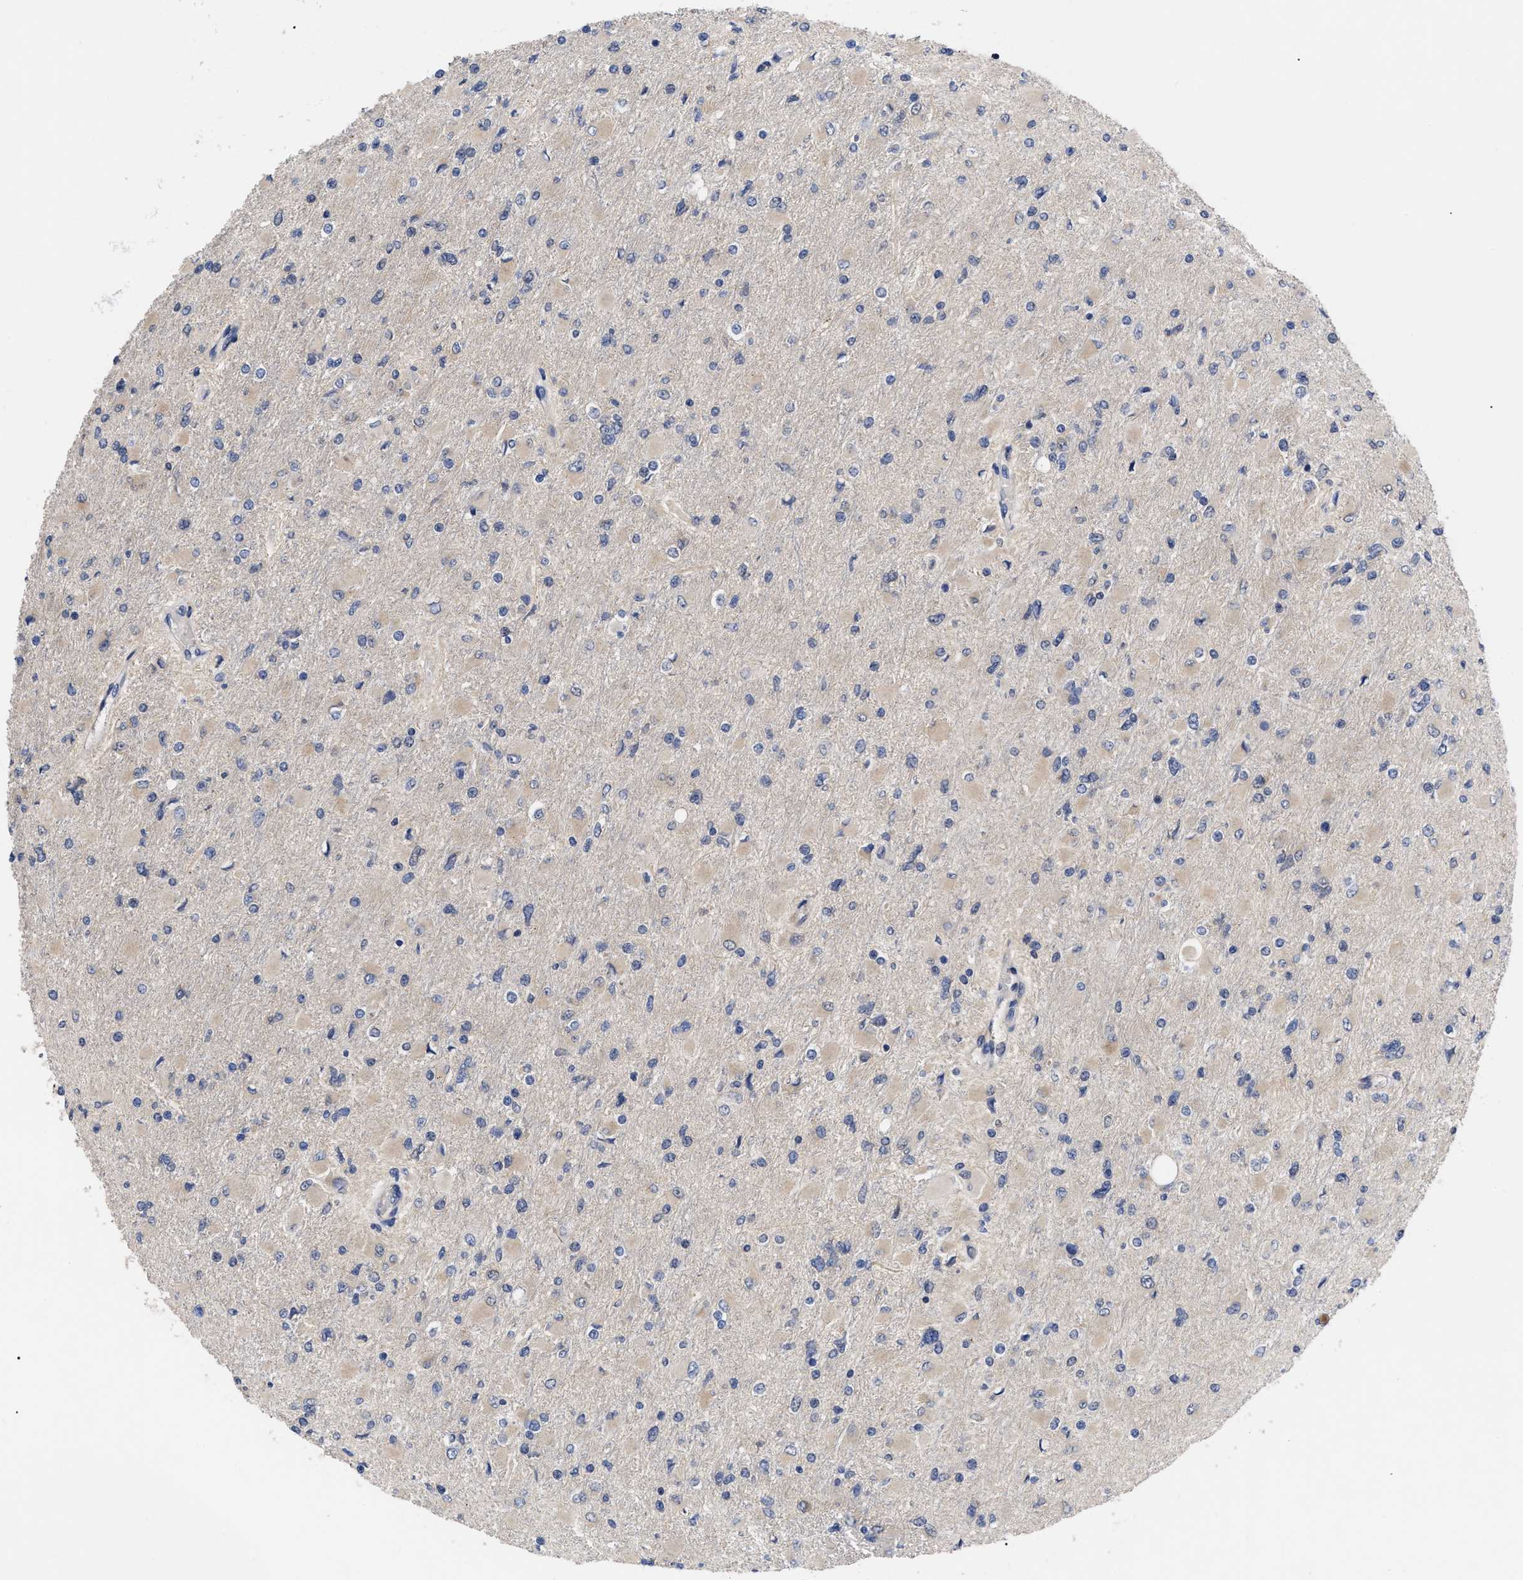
{"staining": {"intensity": "negative", "quantity": "none", "location": "none"}, "tissue": "glioma", "cell_type": "Tumor cells", "image_type": "cancer", "snomed": [{"axis": "morphology", "description": "Glioma, malignant, High grade"}, {"axis": "topography", "description": "Cerebral cortex"}], "caption": "Glioma stained for a protein using IHC demonstrates no positivity tumor cells.", "gene": "CCN5", "patient": {"sex": "female", "age": 36}}